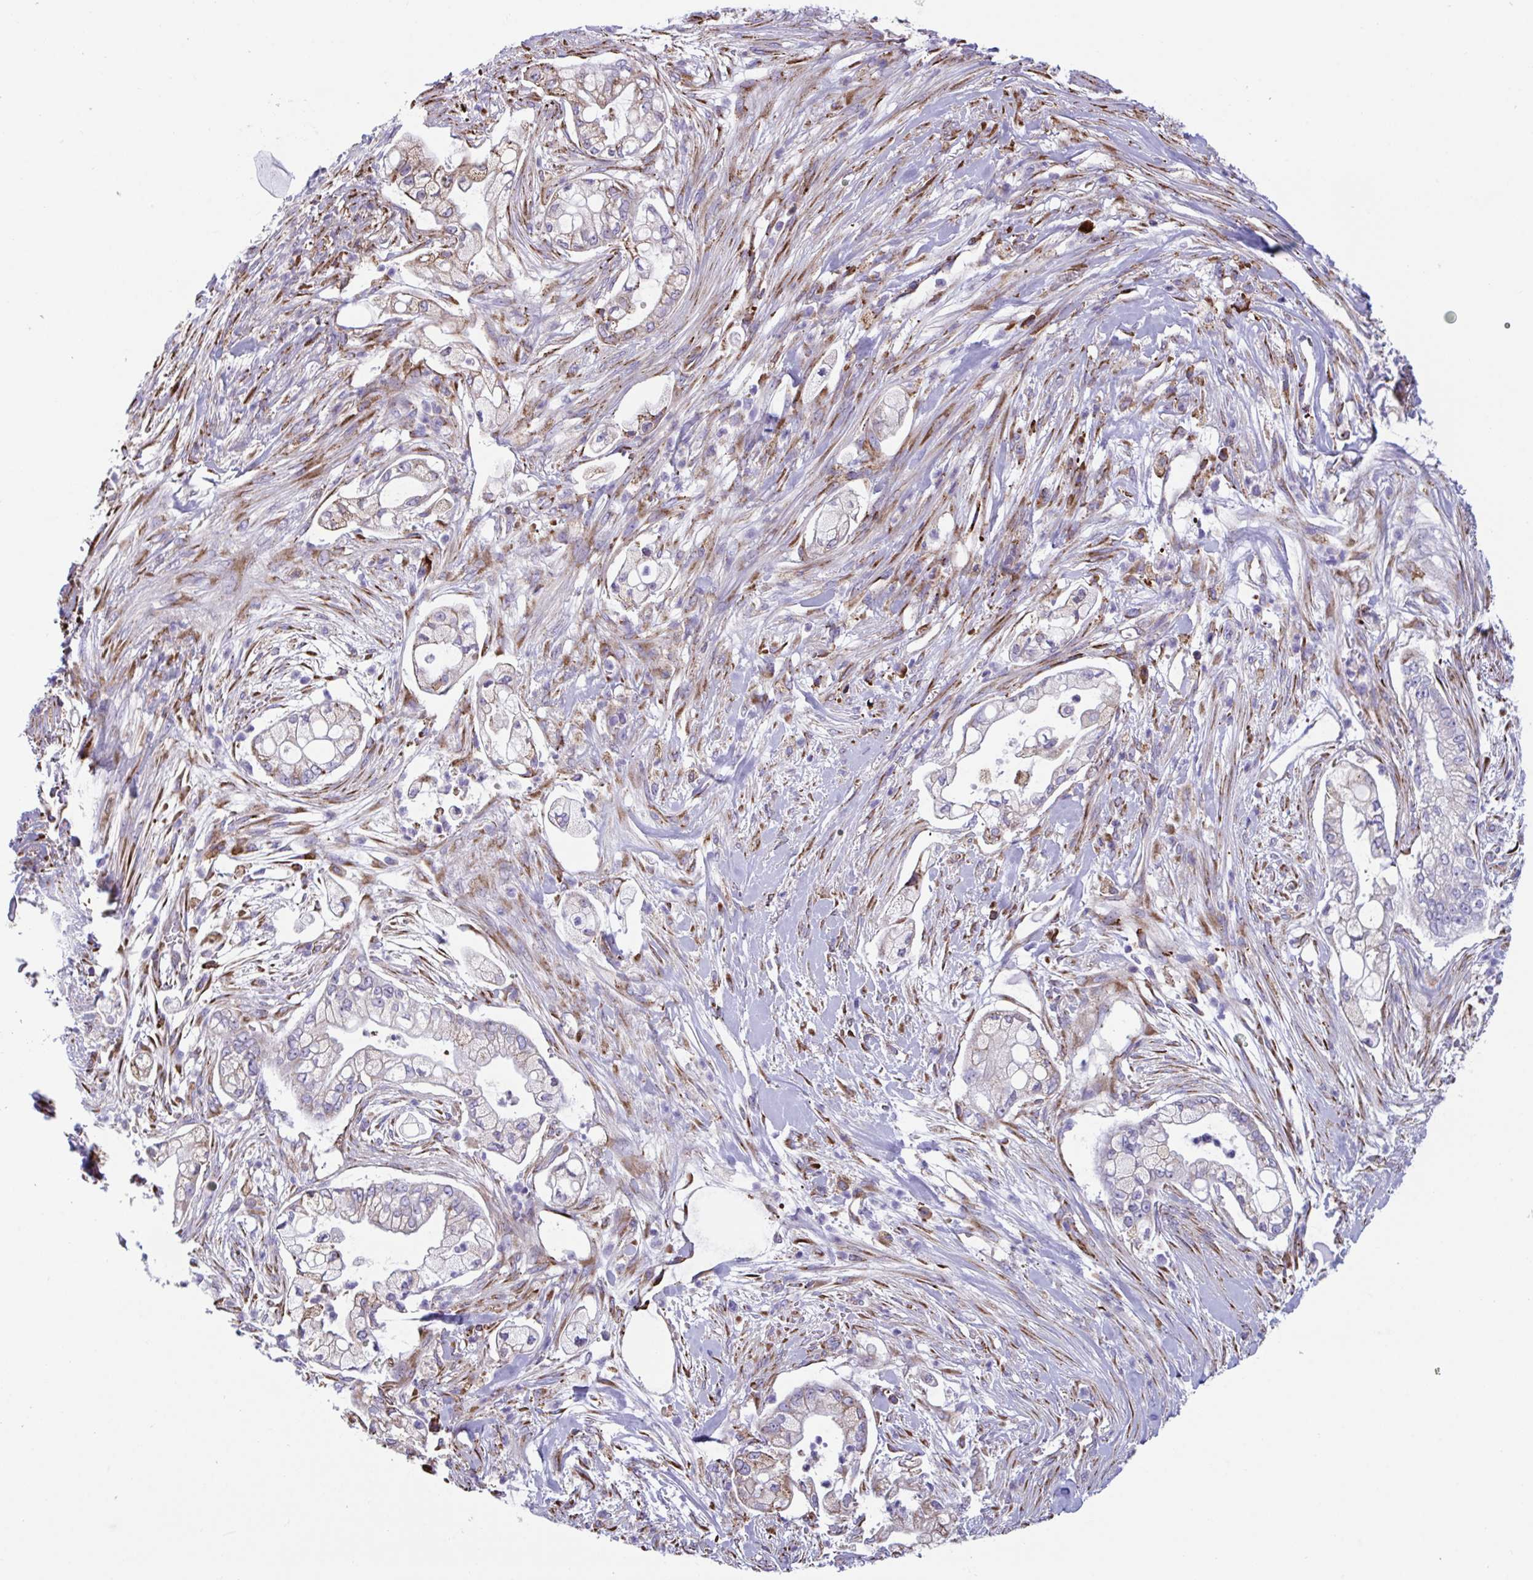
{"staining": {"intensity": "moderate", "quantity": "<25%", "location": "cytoplasmic/membranous"}, "tissue": "pancreatic cancer", "cell_type": "Tumor cells", "image_type": "cancer", "snomed": [{"axis": "morphology", "description": "Adenocarcinoma, NOS"}, {"axis": "topography", "description": "Pancreas"}], "caption": "Tumor cells display low levels of moderate cytoplasmic/membranous staining in approximately <25% of cells in pancreatic adenocarcinoma.", "gene": "PEAK3", "patient": {"sex": "female", "age": 69}}